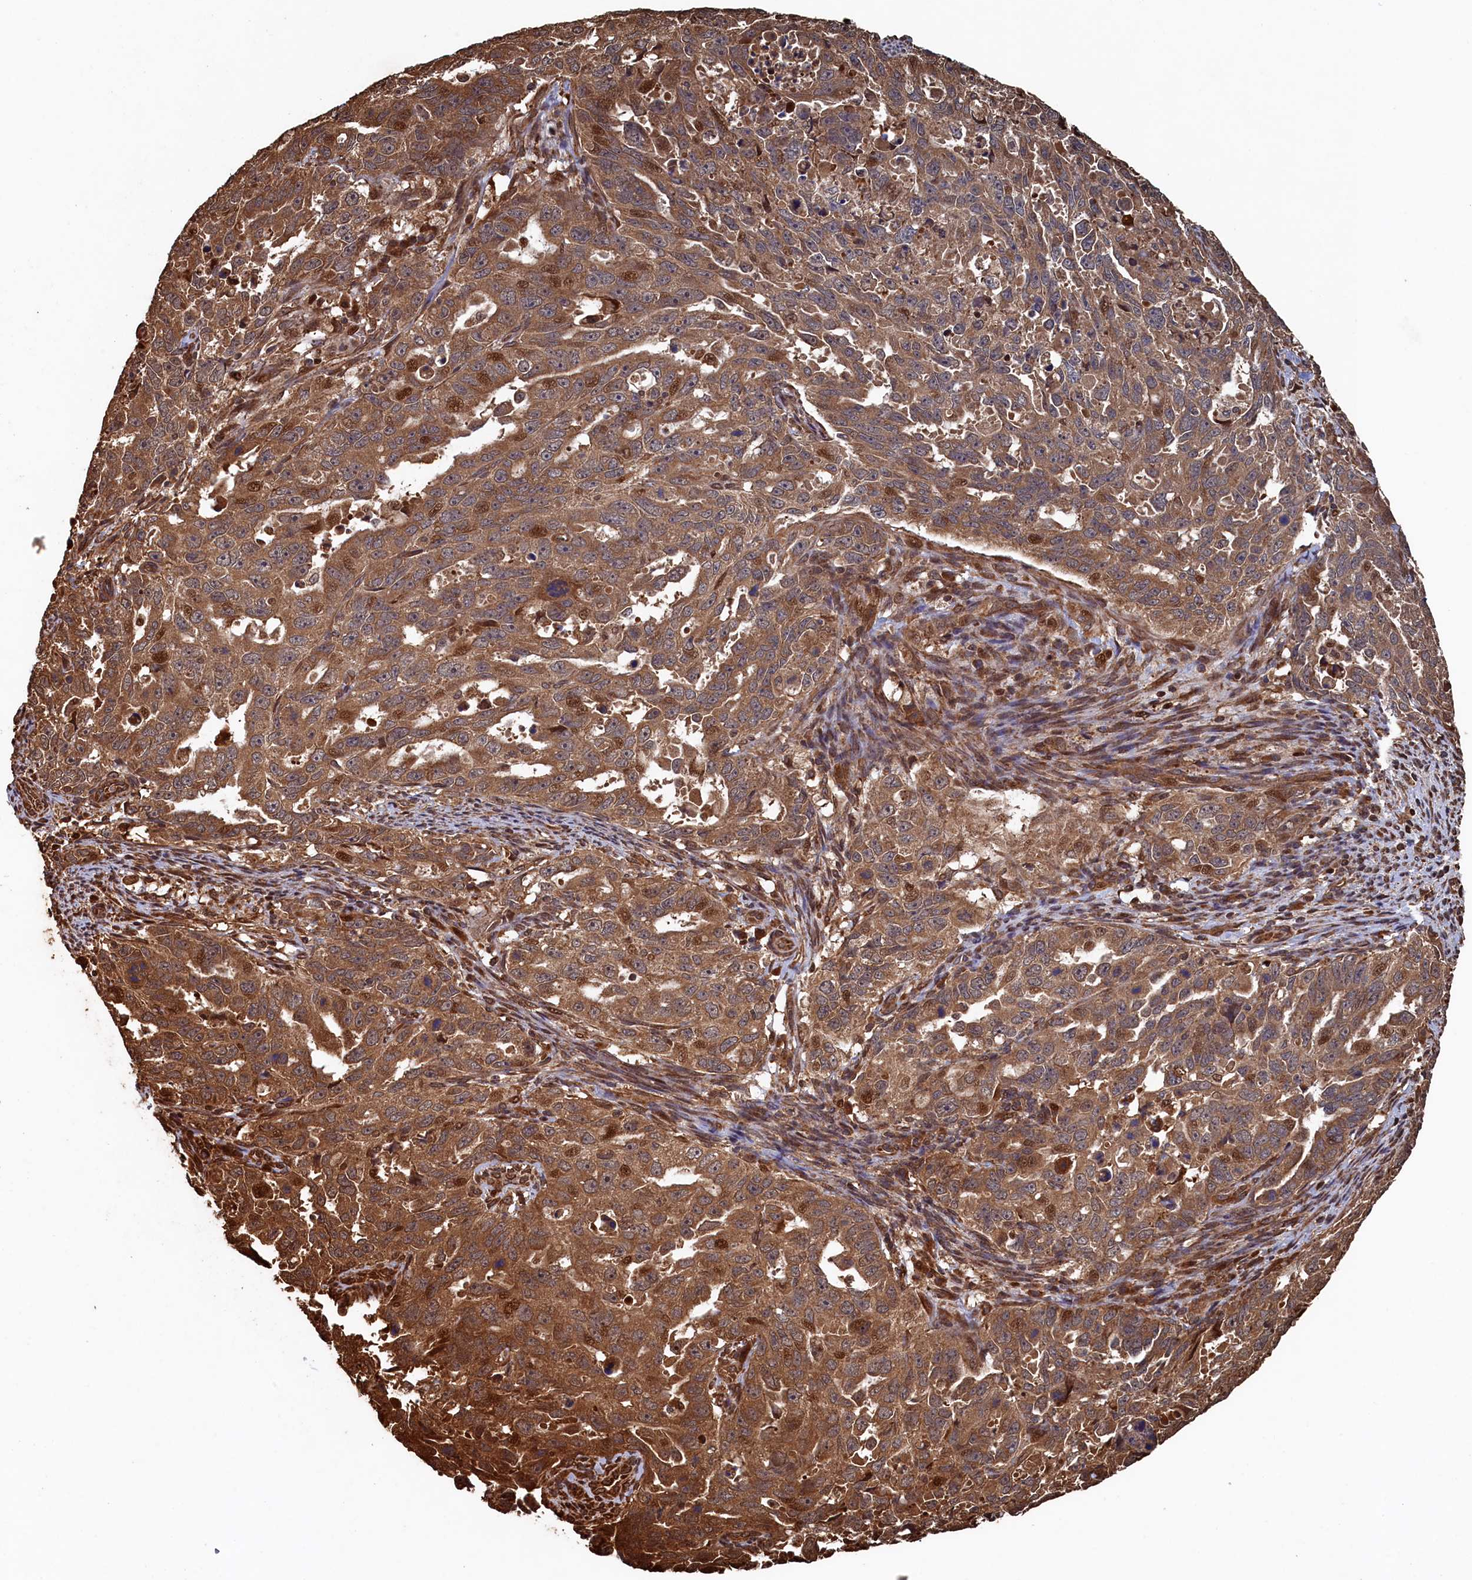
{"staining": {"intensity": "moderate", "quantity": ">75%", "location": "cytoplasmic/membranous,nuclear"}, "tissue": "endometrial cancer", "cell_type": "Tumor cells", "image_type": "cancer", "snomed": [{"axis": "morphology", "description": "Adenocarcinoma, NOS"}, {"axis": "topography", "description": "Endometrium"}], "caption": "Immunohistochemistry micrograph of neoplastic tissue: endometrial adenocarcinoma stained using immunohistochemistry exhibits medium levels of moderate protein expression localized specifically in the cytoplasmic/membranous and nuclear of tumor cells, appearing as a cytoplasmic/membranous and nuclear brown color.", "gene": "PIGN", "patient": {"sex": "female", "age": 65}}